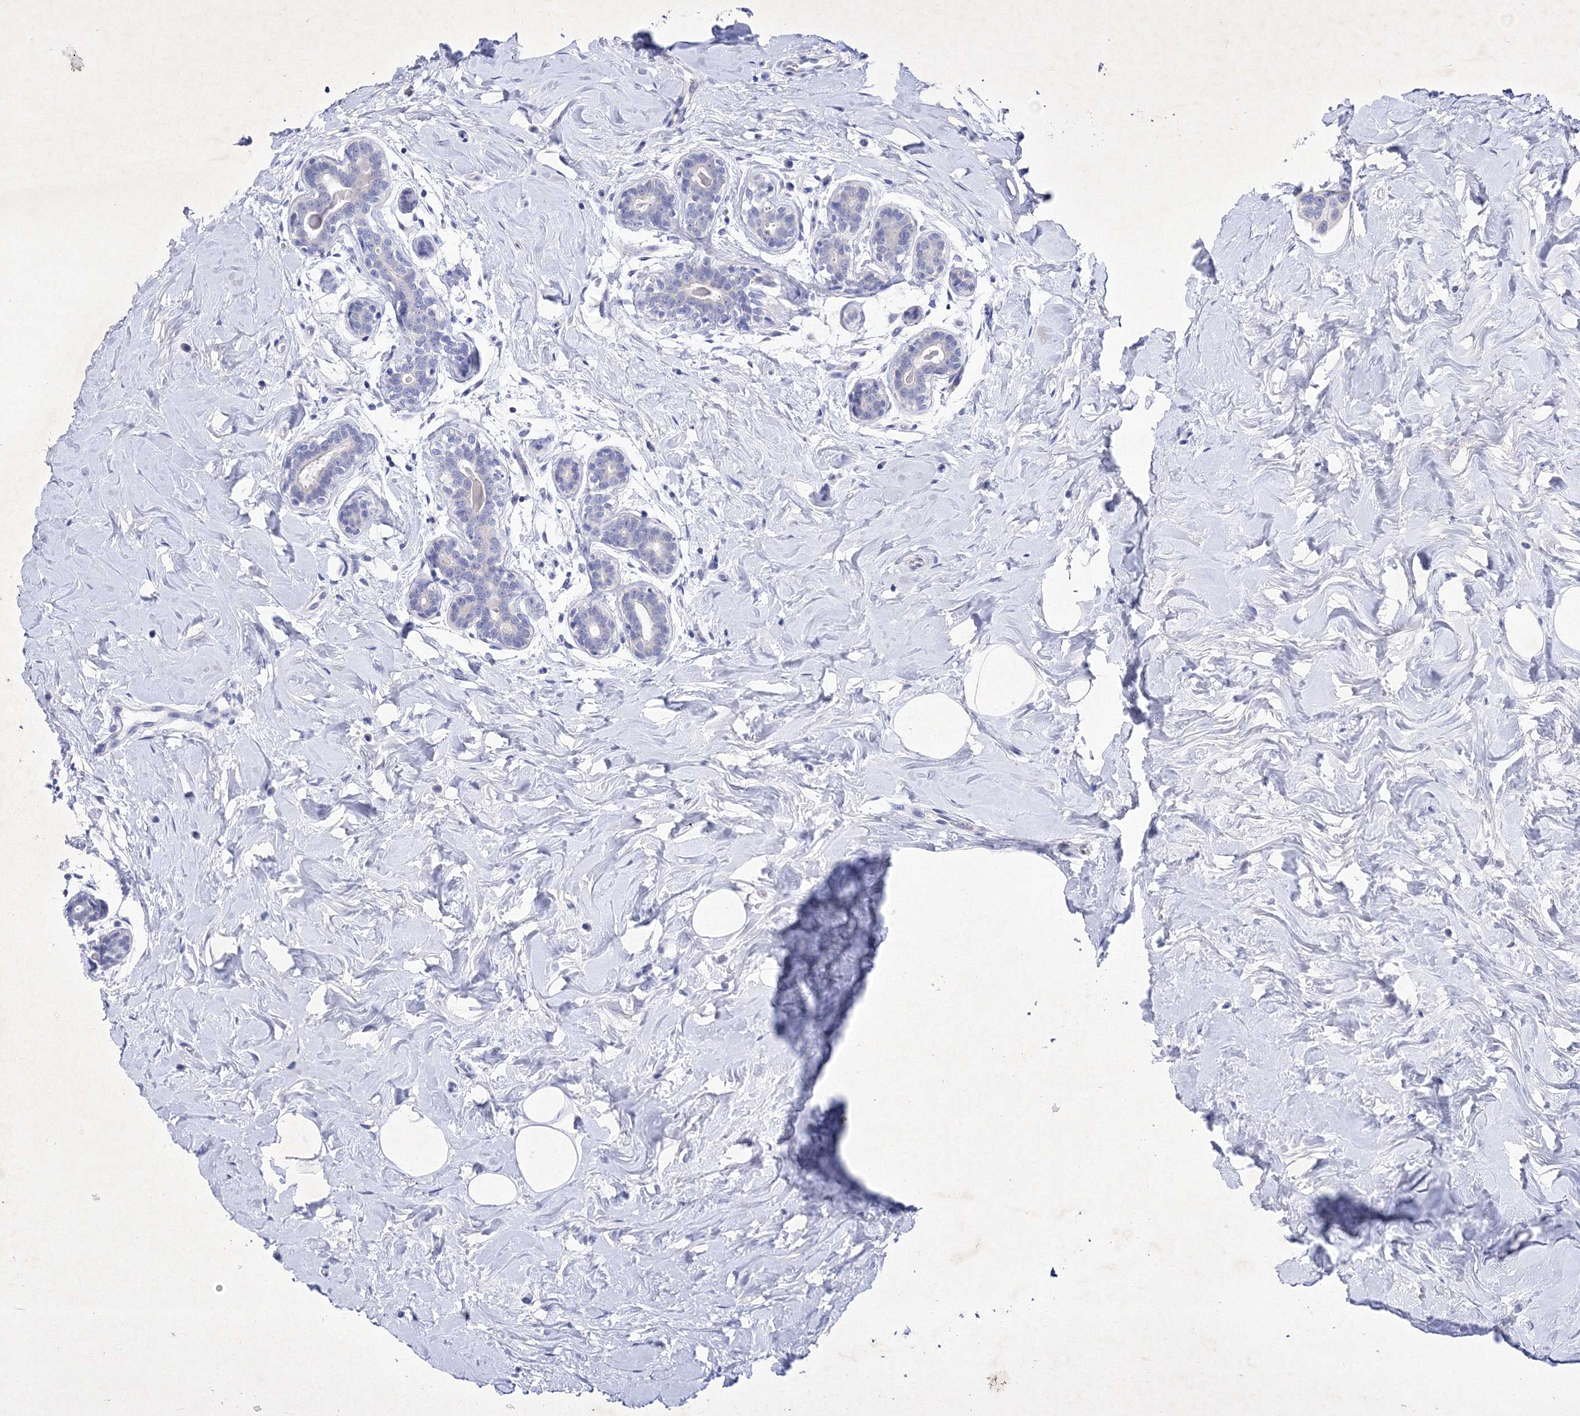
{"staining": {"intensity": "negative", "quantity": "none", "location": "none"}, "tissue": "breast cancer", "cell_type": "Tumor cells", "image_type": "cancer", "snomed": [{"axis": "morphology", "description": "Normal tissue, NOS"}, {"axis": "morphology", "description": "Duct carcinoma"}, {"axis": "topography", "description": "Breast"}], "caption": "IHC image of neoplastic tissue: human breast infiltrating ductal carcinoma stained with DAB (3,3'-diaminobenzidine) demonstrates no significant protein staining in tumor cells.", "gene": "GPN1", "patient": {"sex": "female", "age": 39}}